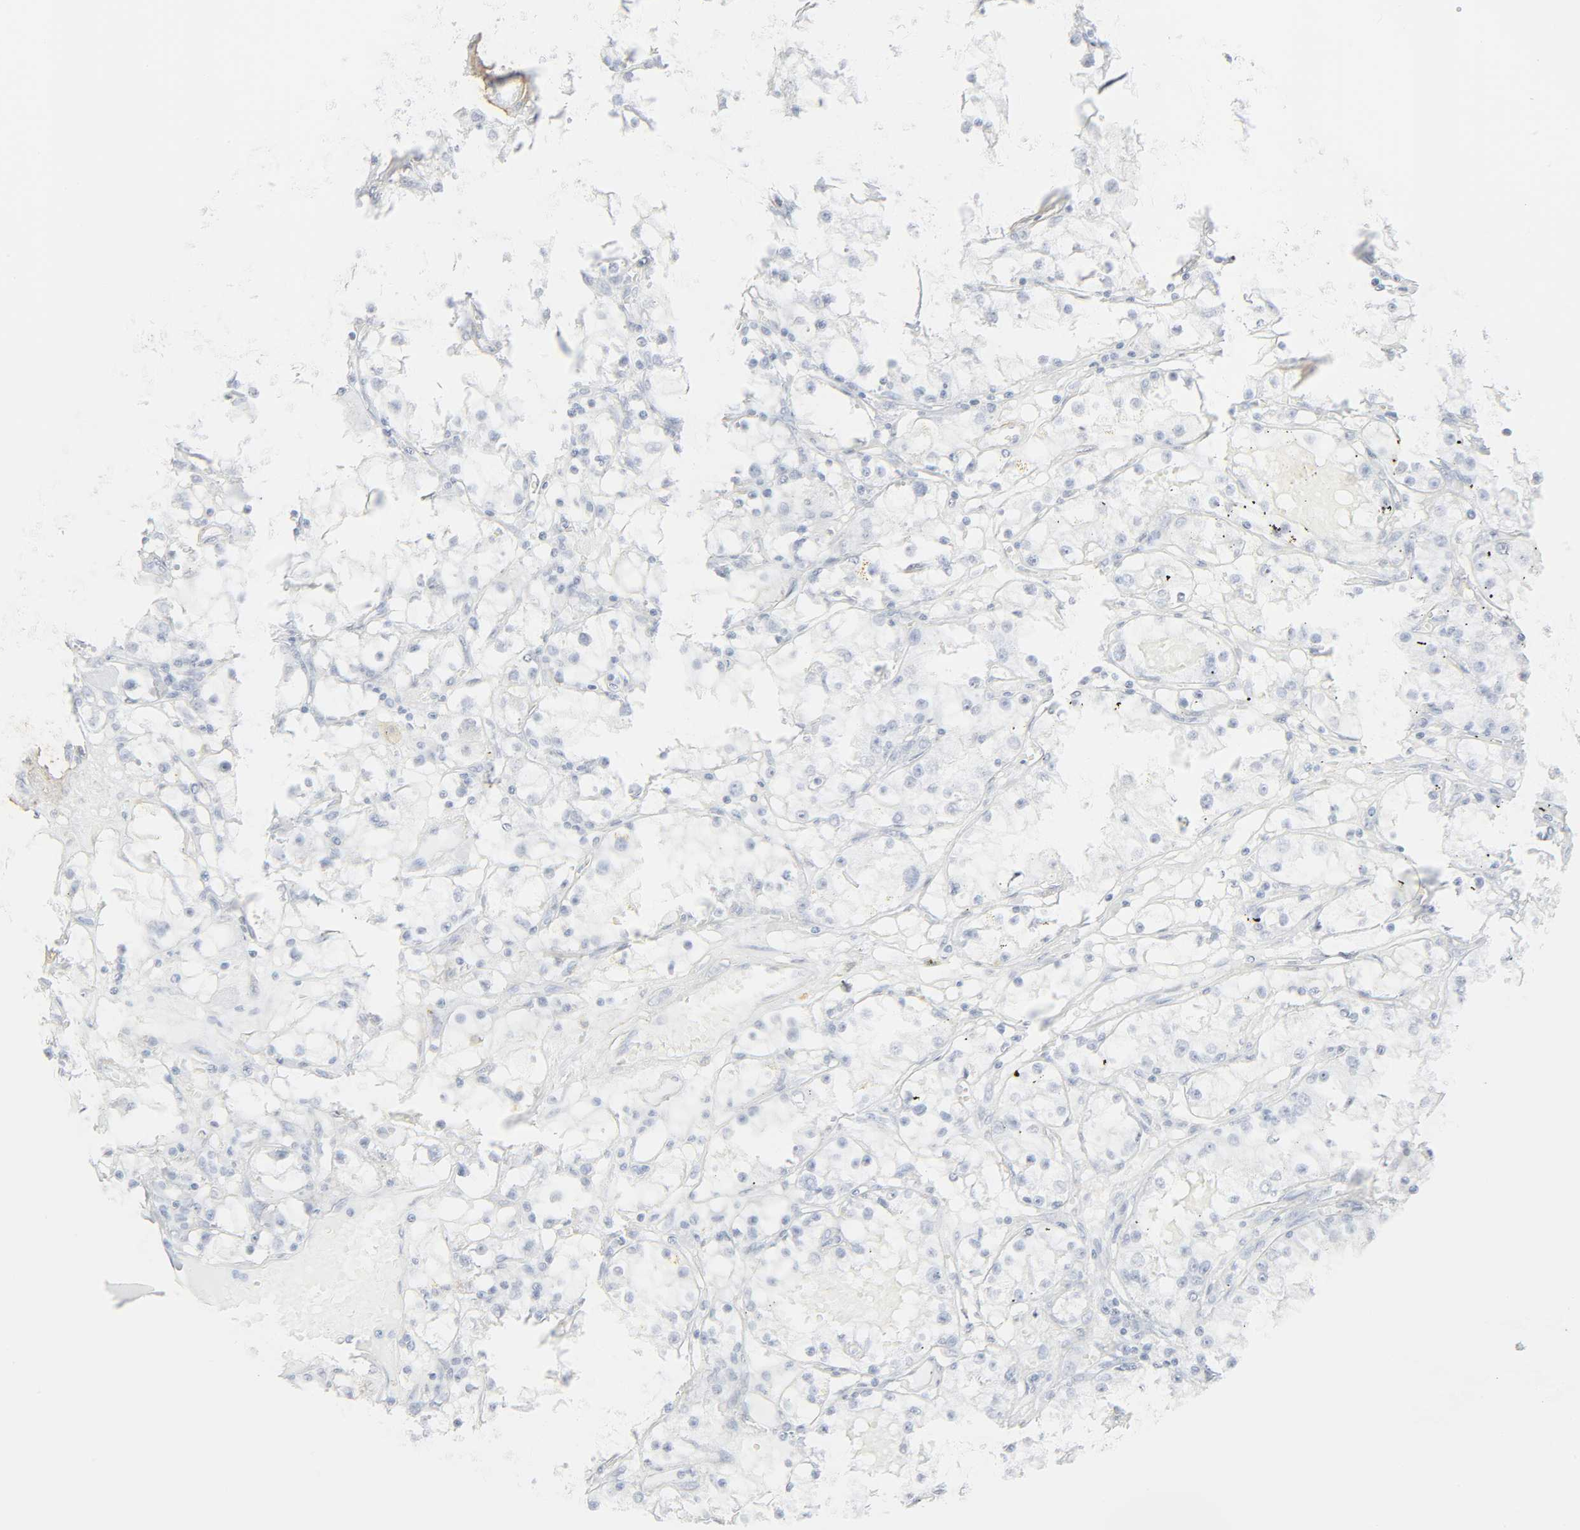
{"staining": {"intensity": "negative", "quantity": "none", "location": "none"}, "tissue": "renal cancer", "cell_type": "Tumor cells", "image_type": "cancer", "snomed": [{"axis": "morphology", "description": "Adenocarcinoma, NOS"}, {"axis": "topography", "description": "Kidney"}], "caption": "Immunohistochemistry image of neoplastic tissue: renal cancer stained with DAB exhibits no significant protein positivity in tumor cells.", "gene": "ZBTB16", "patient": {"sex": "male", "age": 56}}